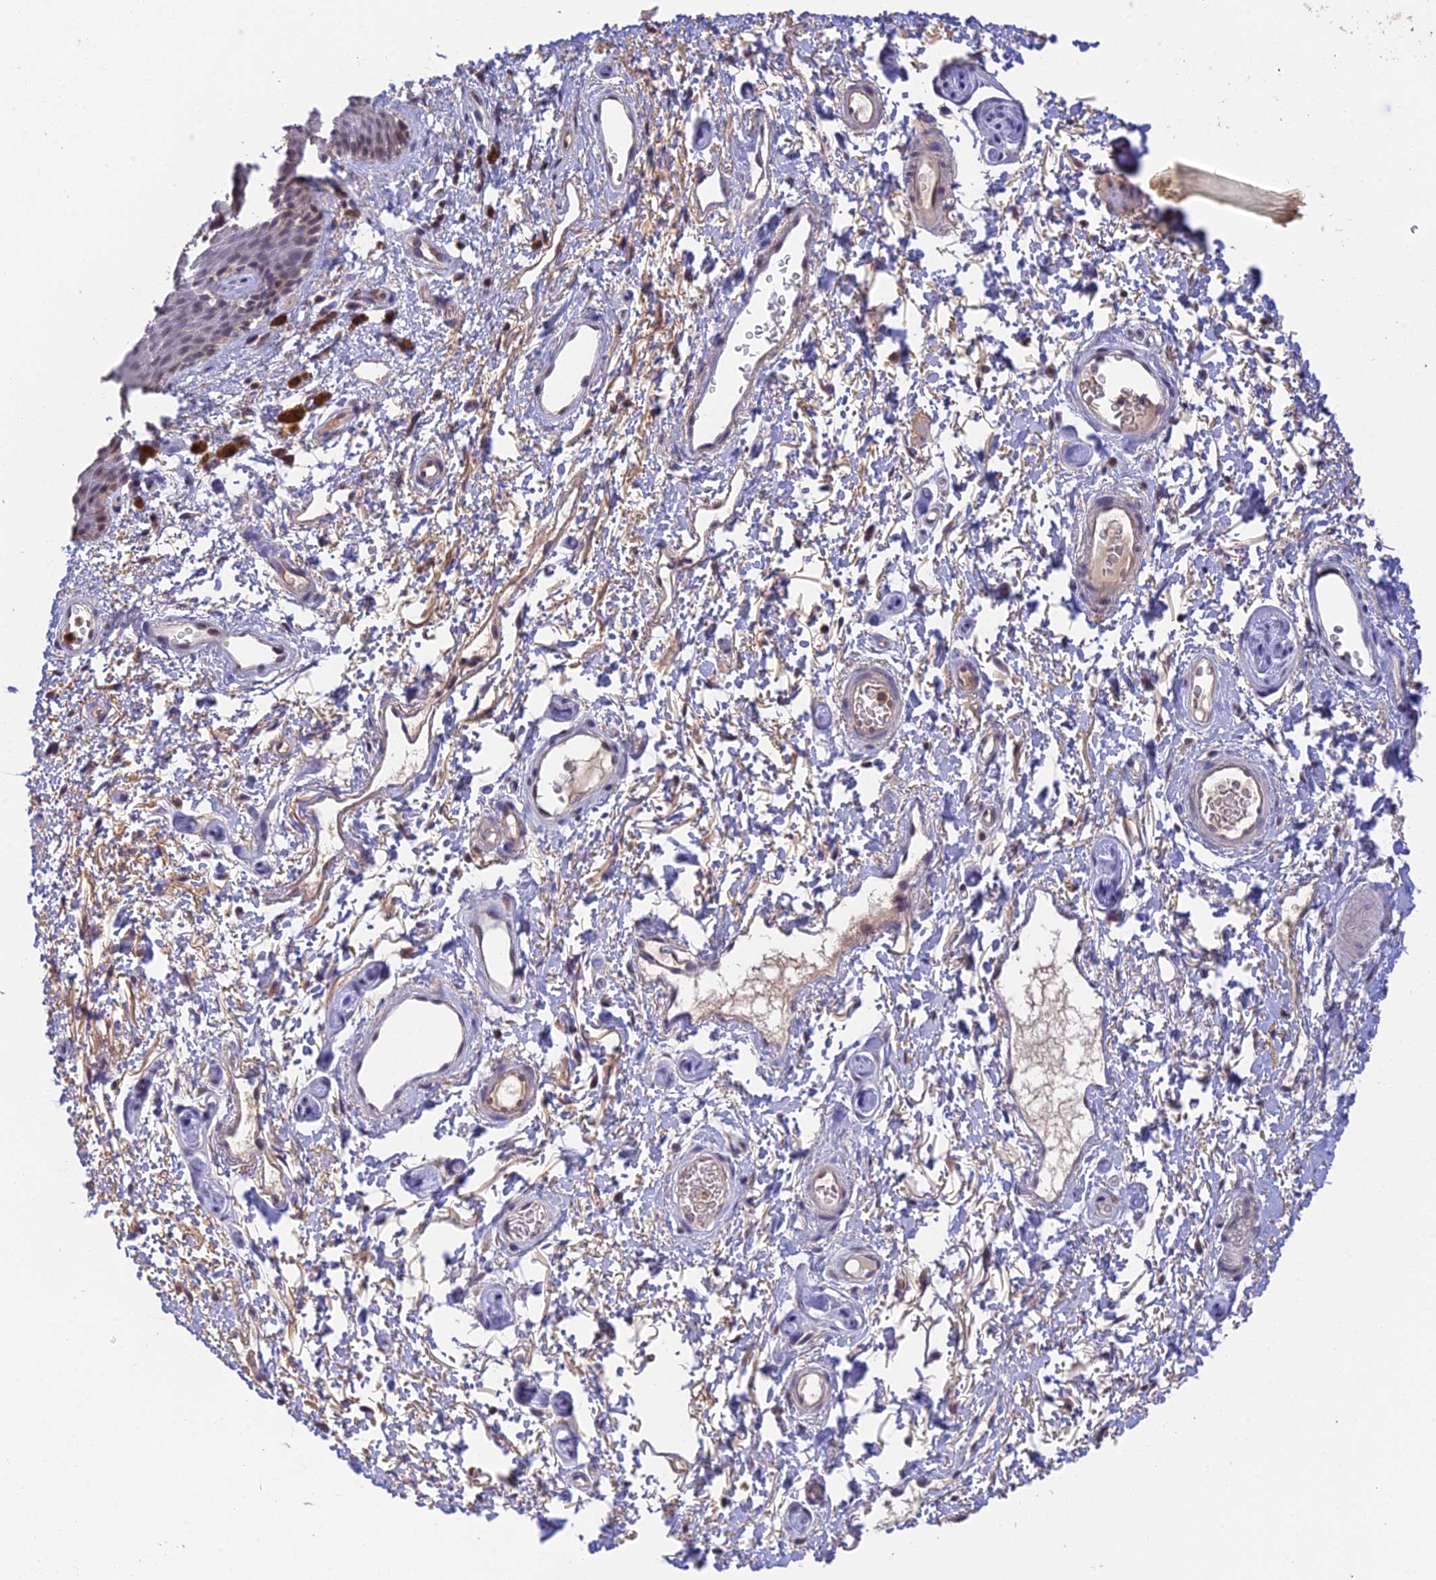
{"staining": {"intensity": "weak", "quantity": "<25%", "location": "nuclear"}, "tissue": "skin", "cell_type": "Epidermal cells", "image_type": "normal", "snomed": [{"axis": "morphology", "description": "Normal tissue, NOS"}, {"axis": "topography", "description": "Anal"}], "caption": "Benign skin was stained to show a protein in brown. There is no significant positivity in epidermal cells. (Stains: DAB immunohistochemistry with hematoxylin counter stain, Microscopy: brightfield microscopy at high magnification).", "gene": "PEX16", "patient": {"sex": "female", "age": 46}}